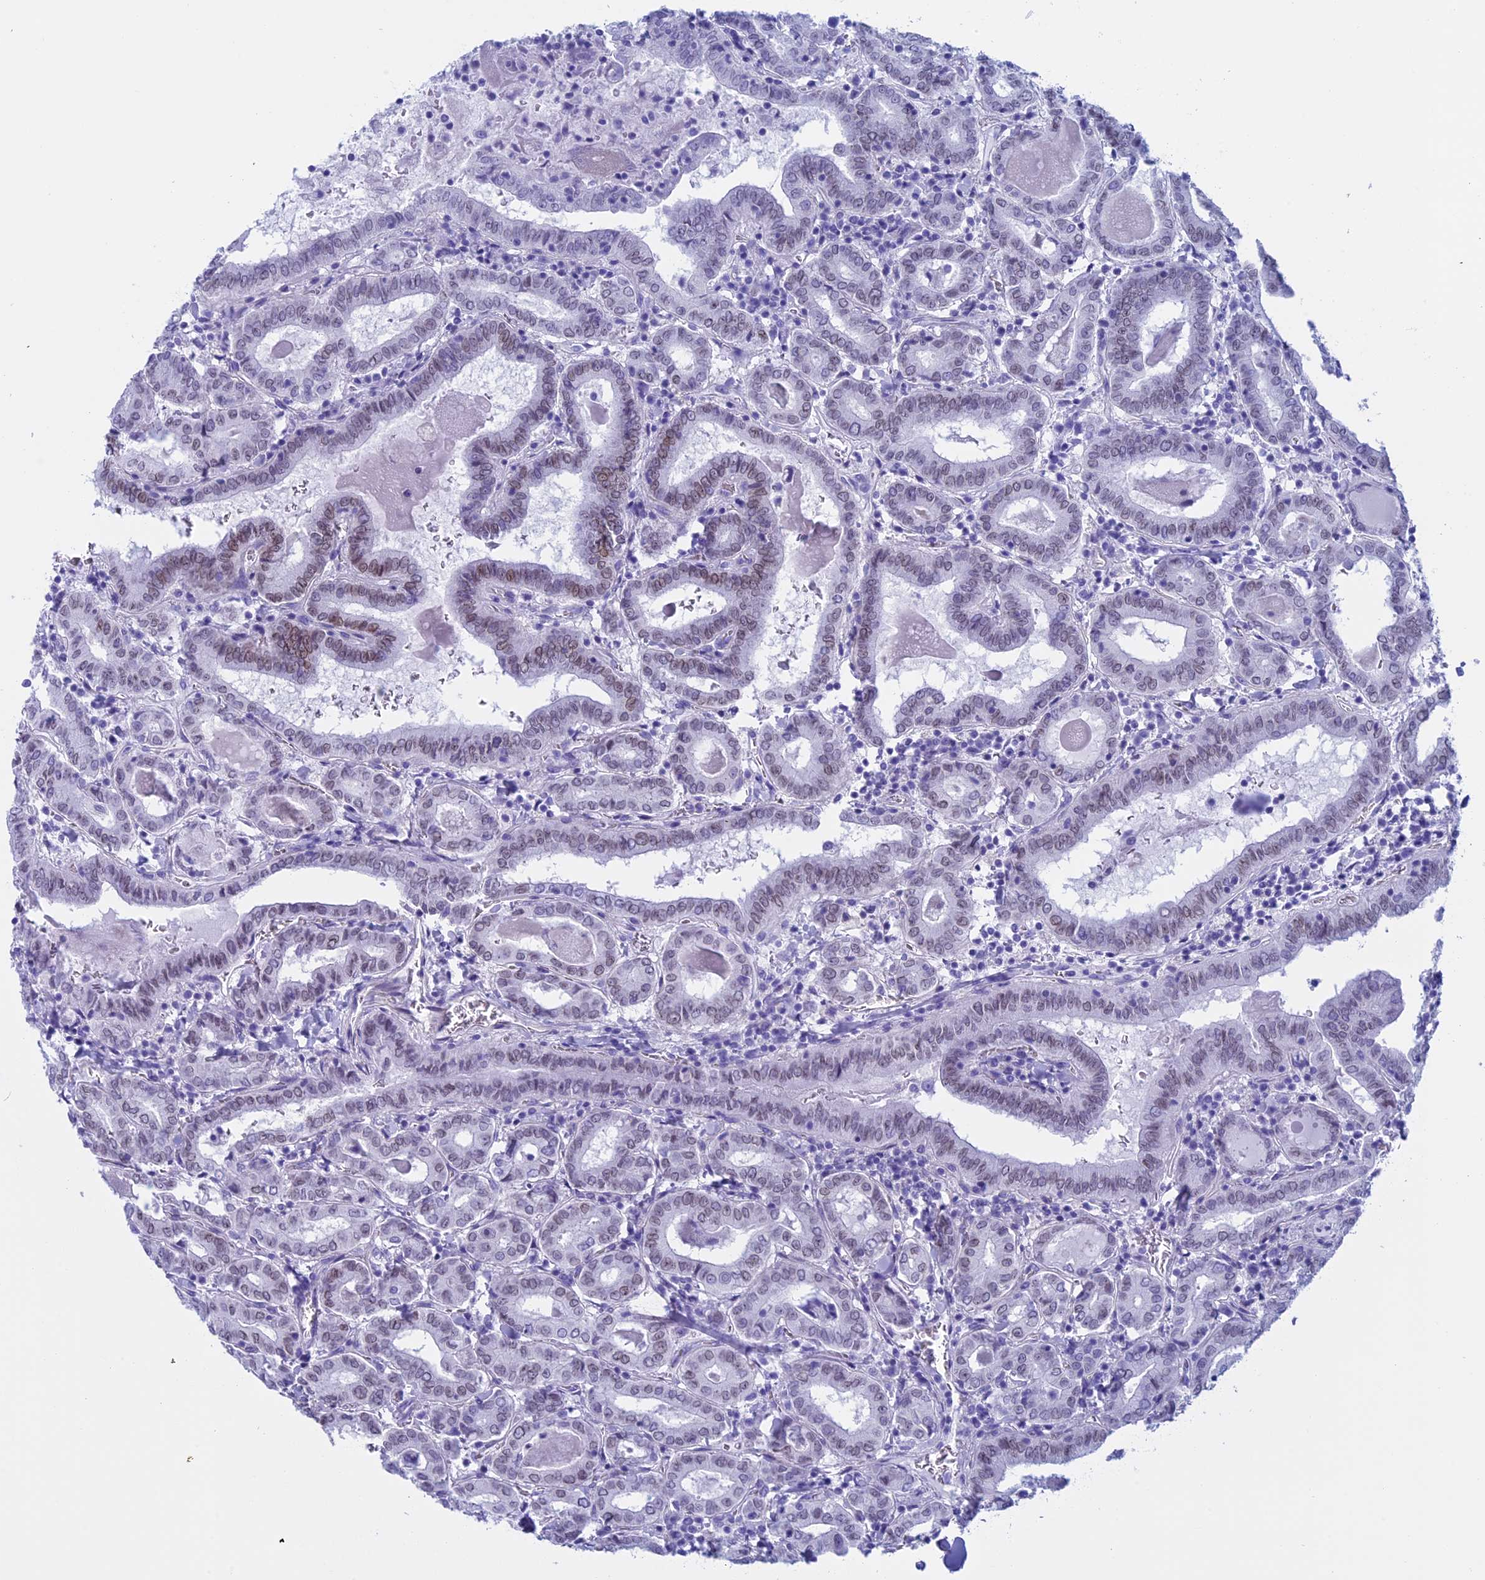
{"staining": {"intensity": "weak", "quantity": "25%-75%", "location": "nuclear"}, "tissue": "thyroid cancer", "cell_type": "Tumor cells", "image_type": "cancer", "snomed": [{"axis": "morphology", "description": "Papillary adenocarcinoma, NOS"}, {"axis": "topography", "description": "Thyroid gland"}], "caption": "An image showing weak nuclear positivity in approximately 25%-75% of tumor cells in thyroid cancer, as visualized by brown immunohistochemical staining.", "gene": "FAM169A", "patient": {"sex": "female", "age": 72}}